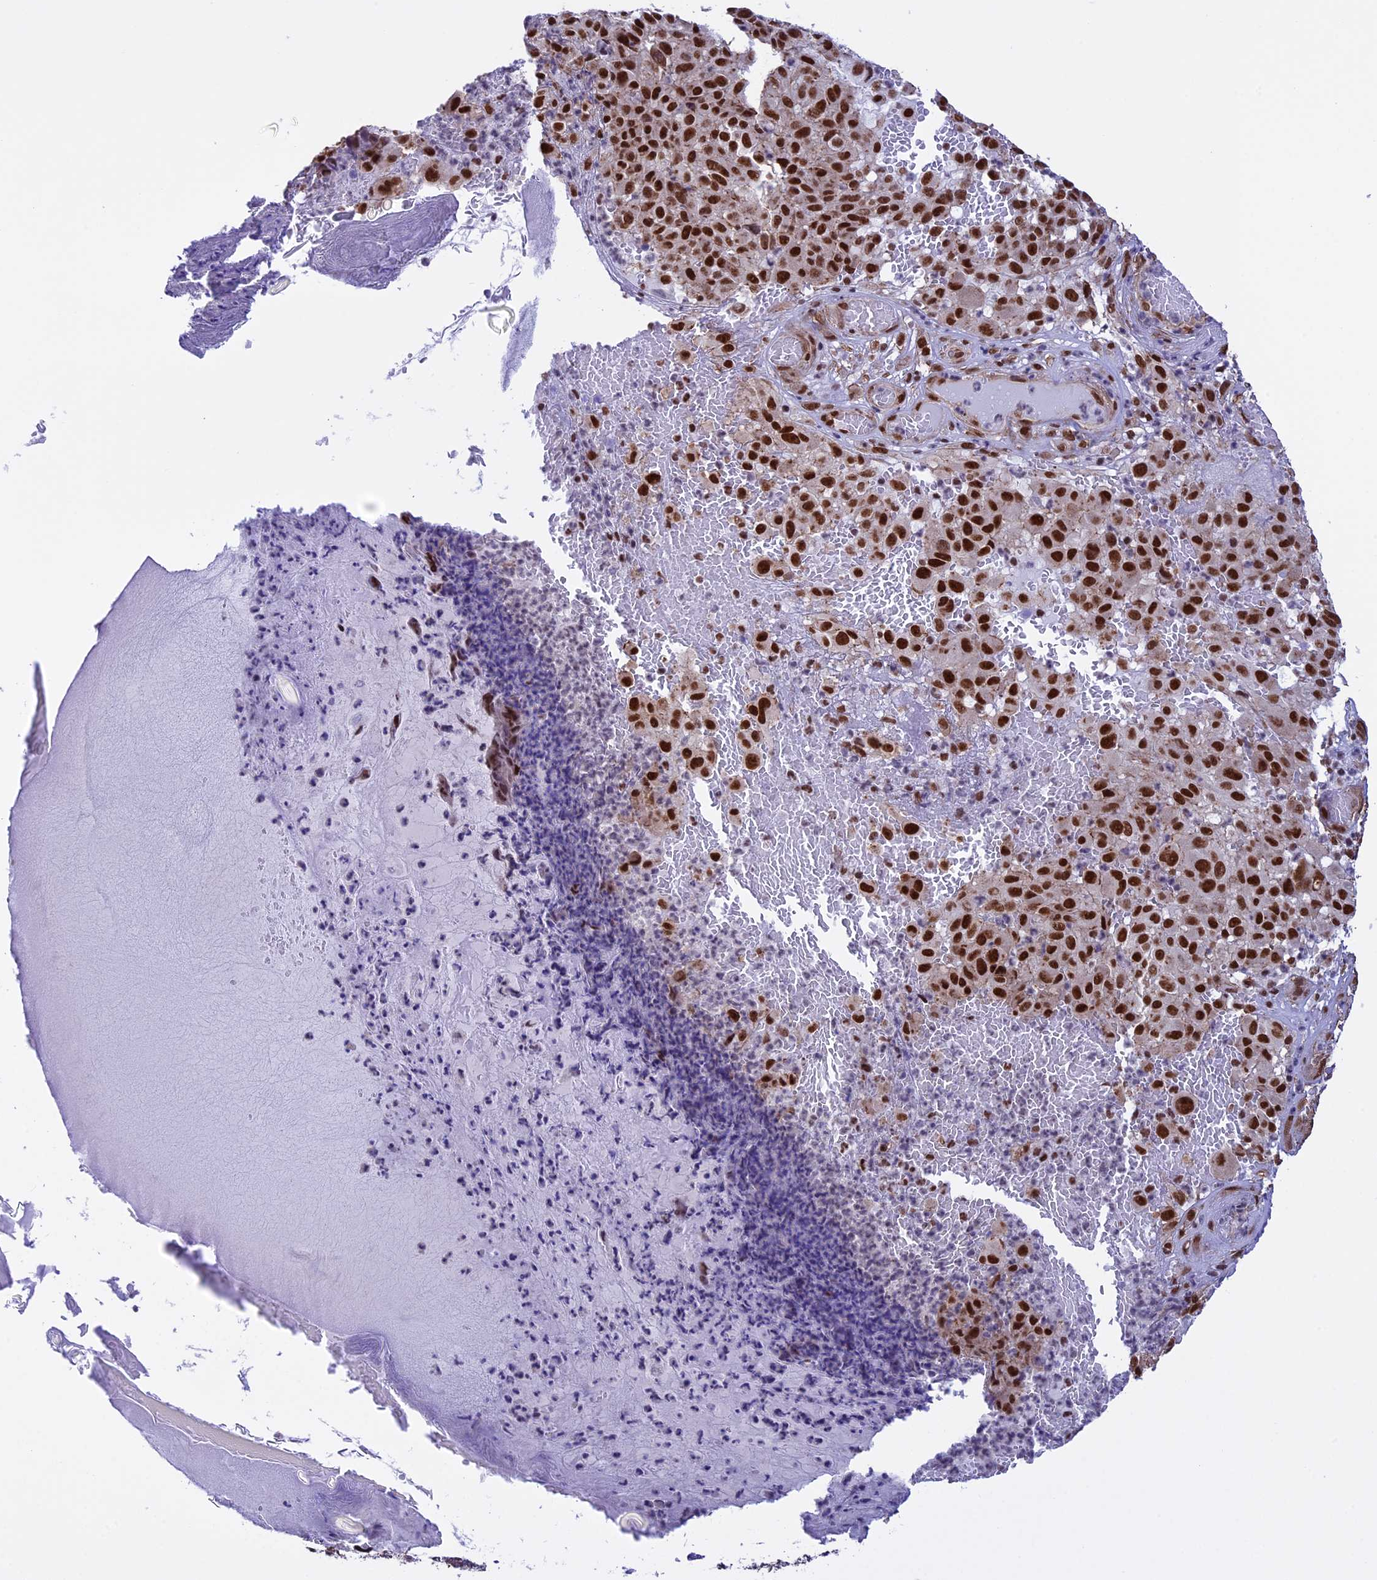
{"staining": {"intensity": "strong", "quantity": ">75%", "location": "nuclear"}, "tissue": "melanoma", "cell_type": "Tumor cells", "image_type": "cancer", "snomed": [{"axis": "morphology", "description": "Malignant melanoma, NOS"}, {"axis": "topography", "description": "Skin"}], "caption": "Brown immunohistochemical staining in human malignant melanoma demonstrates strong nuclear positivity in about >75% of tumor cells.", "gene": "MPHOSPH8", "patient": {"sex": "male", "age": 83}}